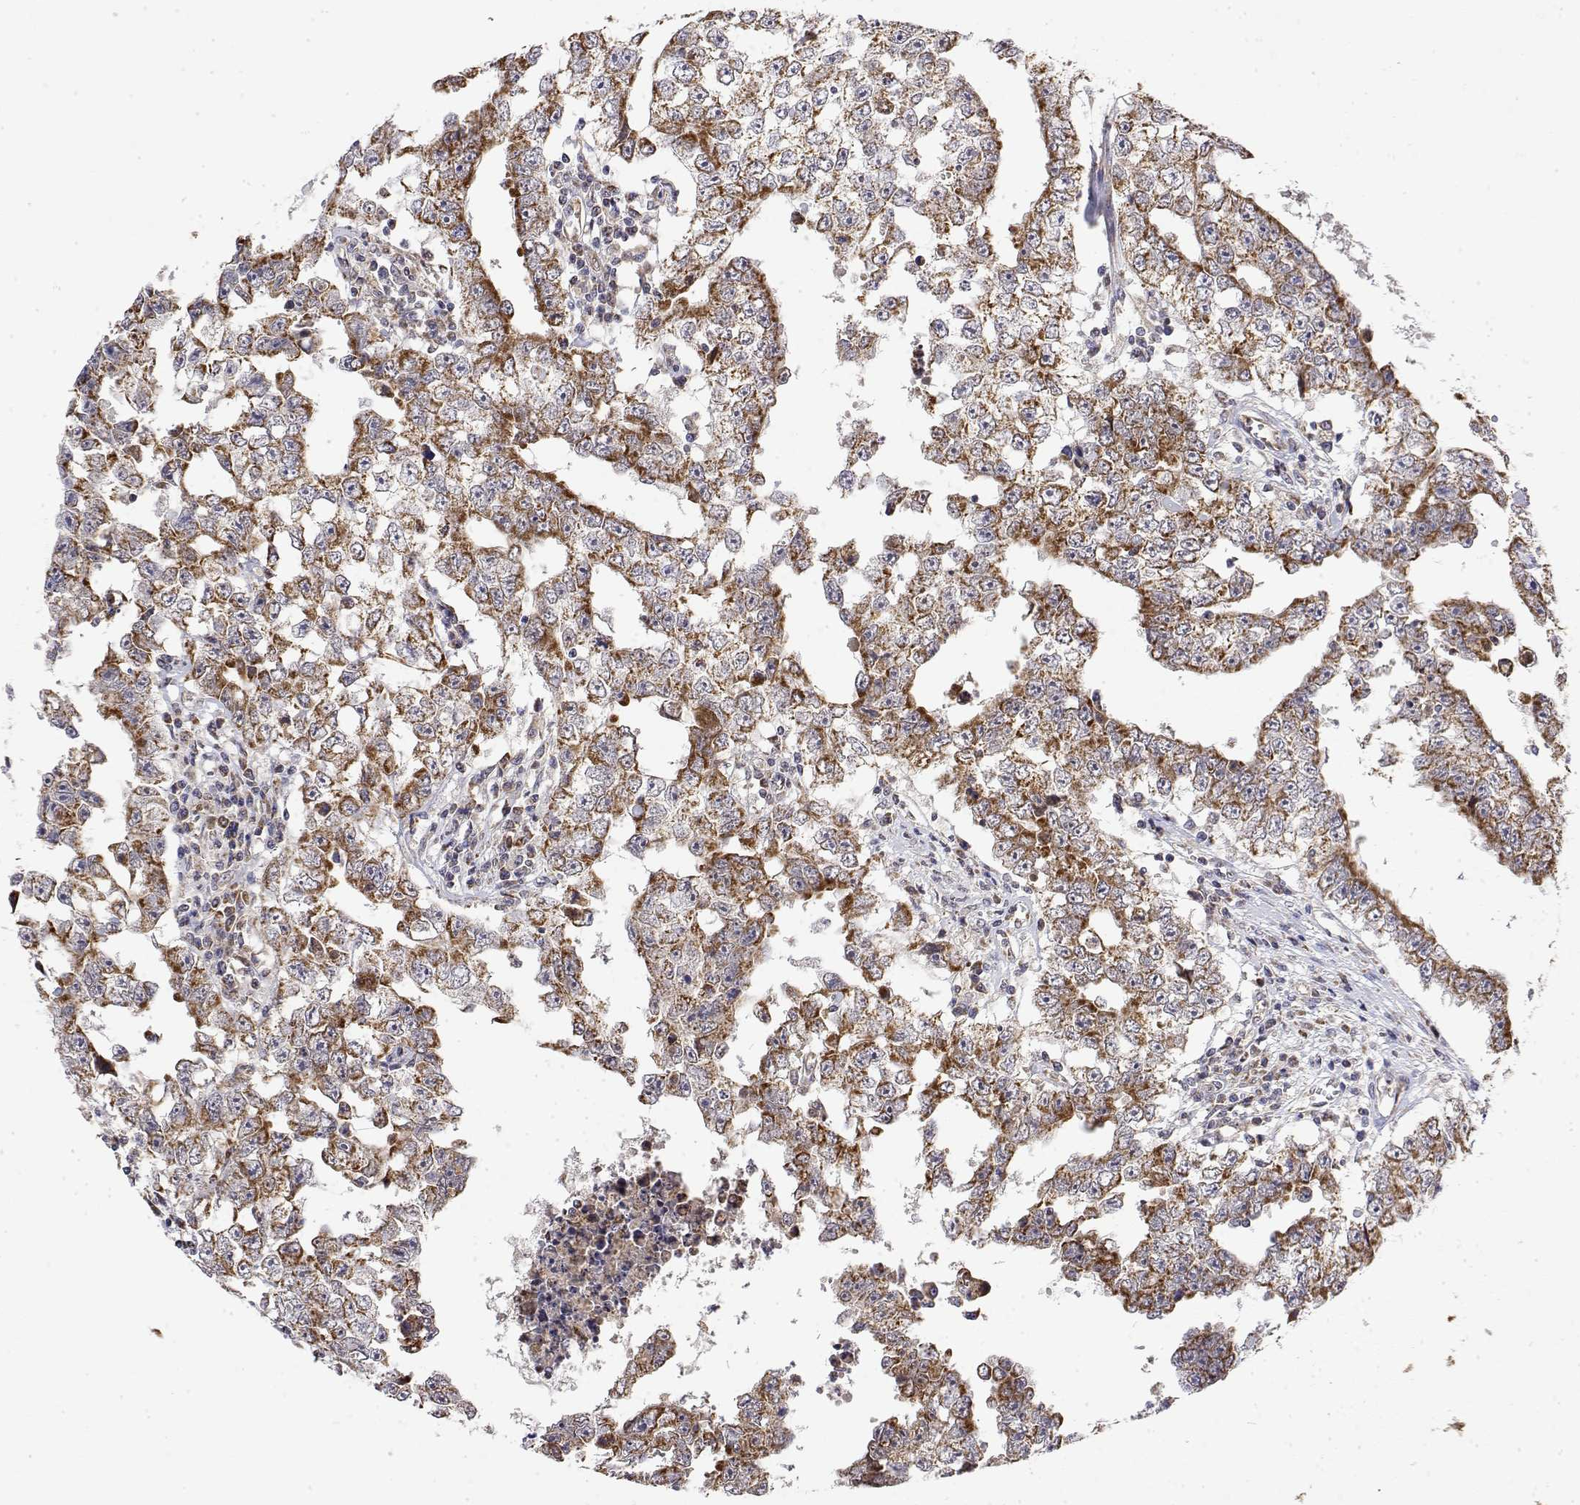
{"staining": {"intensity": "moderate", "quantity": ">75%", "location": "cytoplasmic/membranous"}, "tissue": "testis cancer", "cell_type": "Tumor cells", "image_type": "cancer", "snomed": [{"axis": "morphology", "description": "Carcinoma, Embryonal, NOS"}, {"axis": "topography", "description": "Testis"}], "caption": "Testis cancer stained with DAB IHC reveals medium levels of moderate cytoplasmic/membranous expression in about >75% of tumor cells.", "gene": "GADD45GIP1", "patient": {"sex": "male", "age": 36}}